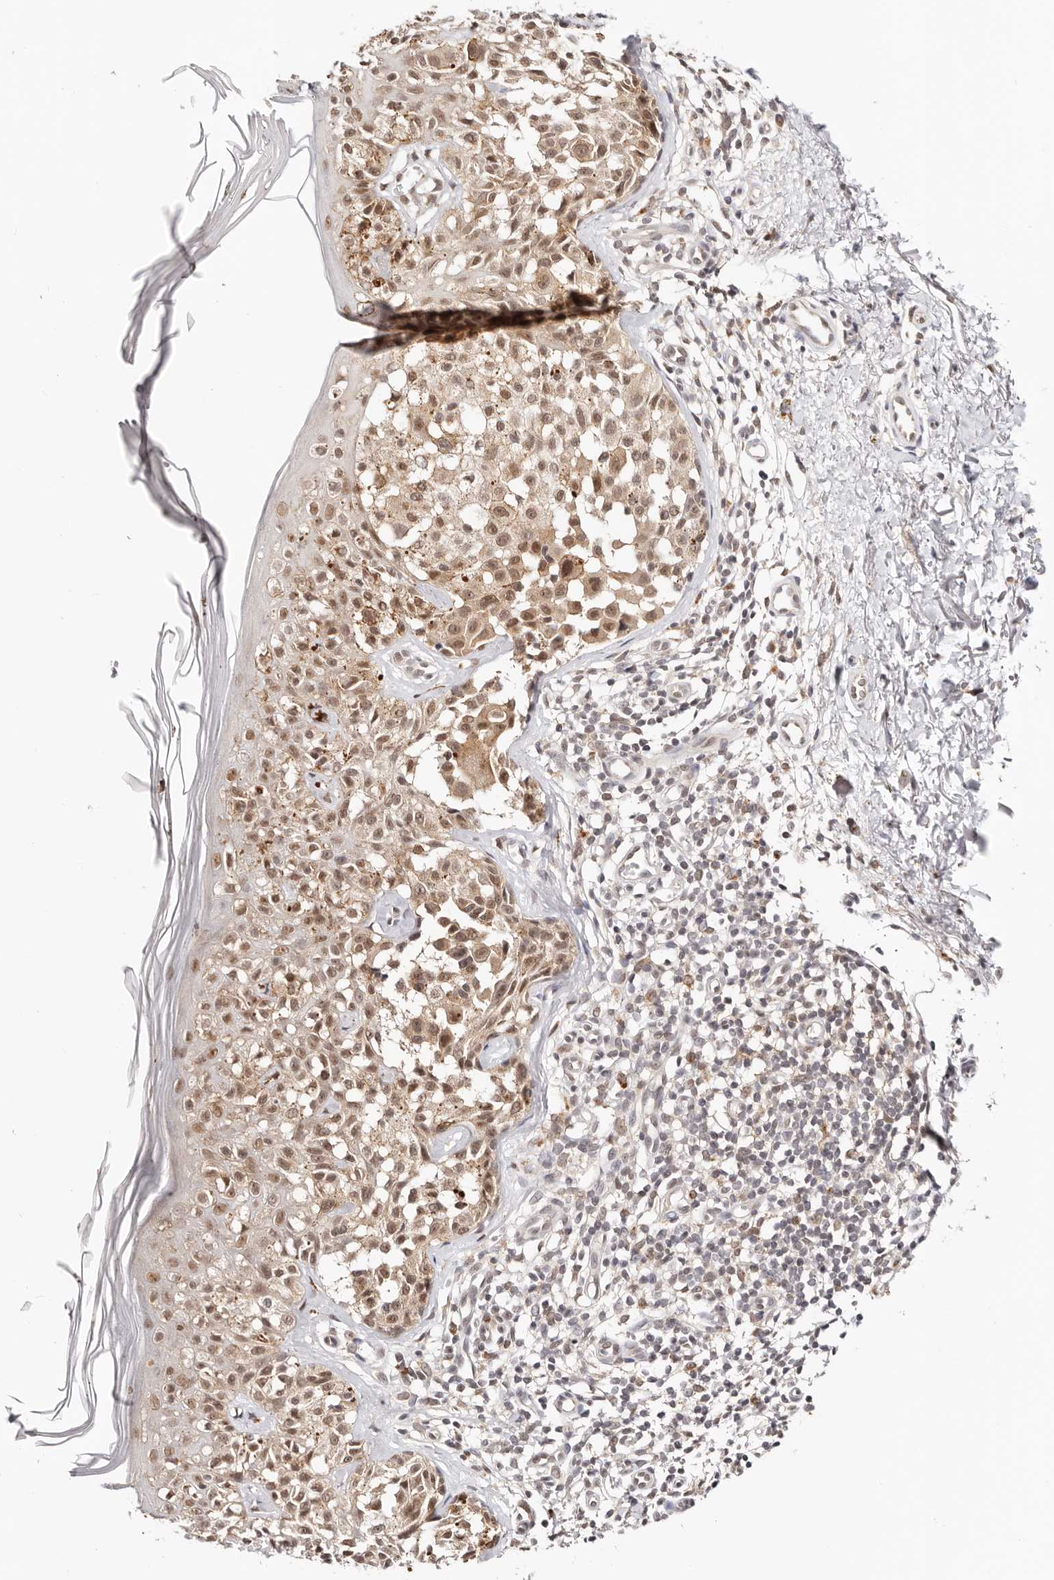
{"staining": {"intensity": "moderate", "quantity": ">75%", "location": "cytoplasmic/membranous,nuclear"}, "tissue": "melanoma", "cell_type": "Tumor cells", "image_type": "cancer", "snomed": [{"axis": "morphology", "description": "Malignant melanoma, NOS"}, {"axis": "topography", "description": "Skin"}], "caption": "Melanoma stained with a protein marker demonstrates moderate staining in tumor cells.", "gene": "VIPAS39", "patient": {"sex": "female", "age": 50}}